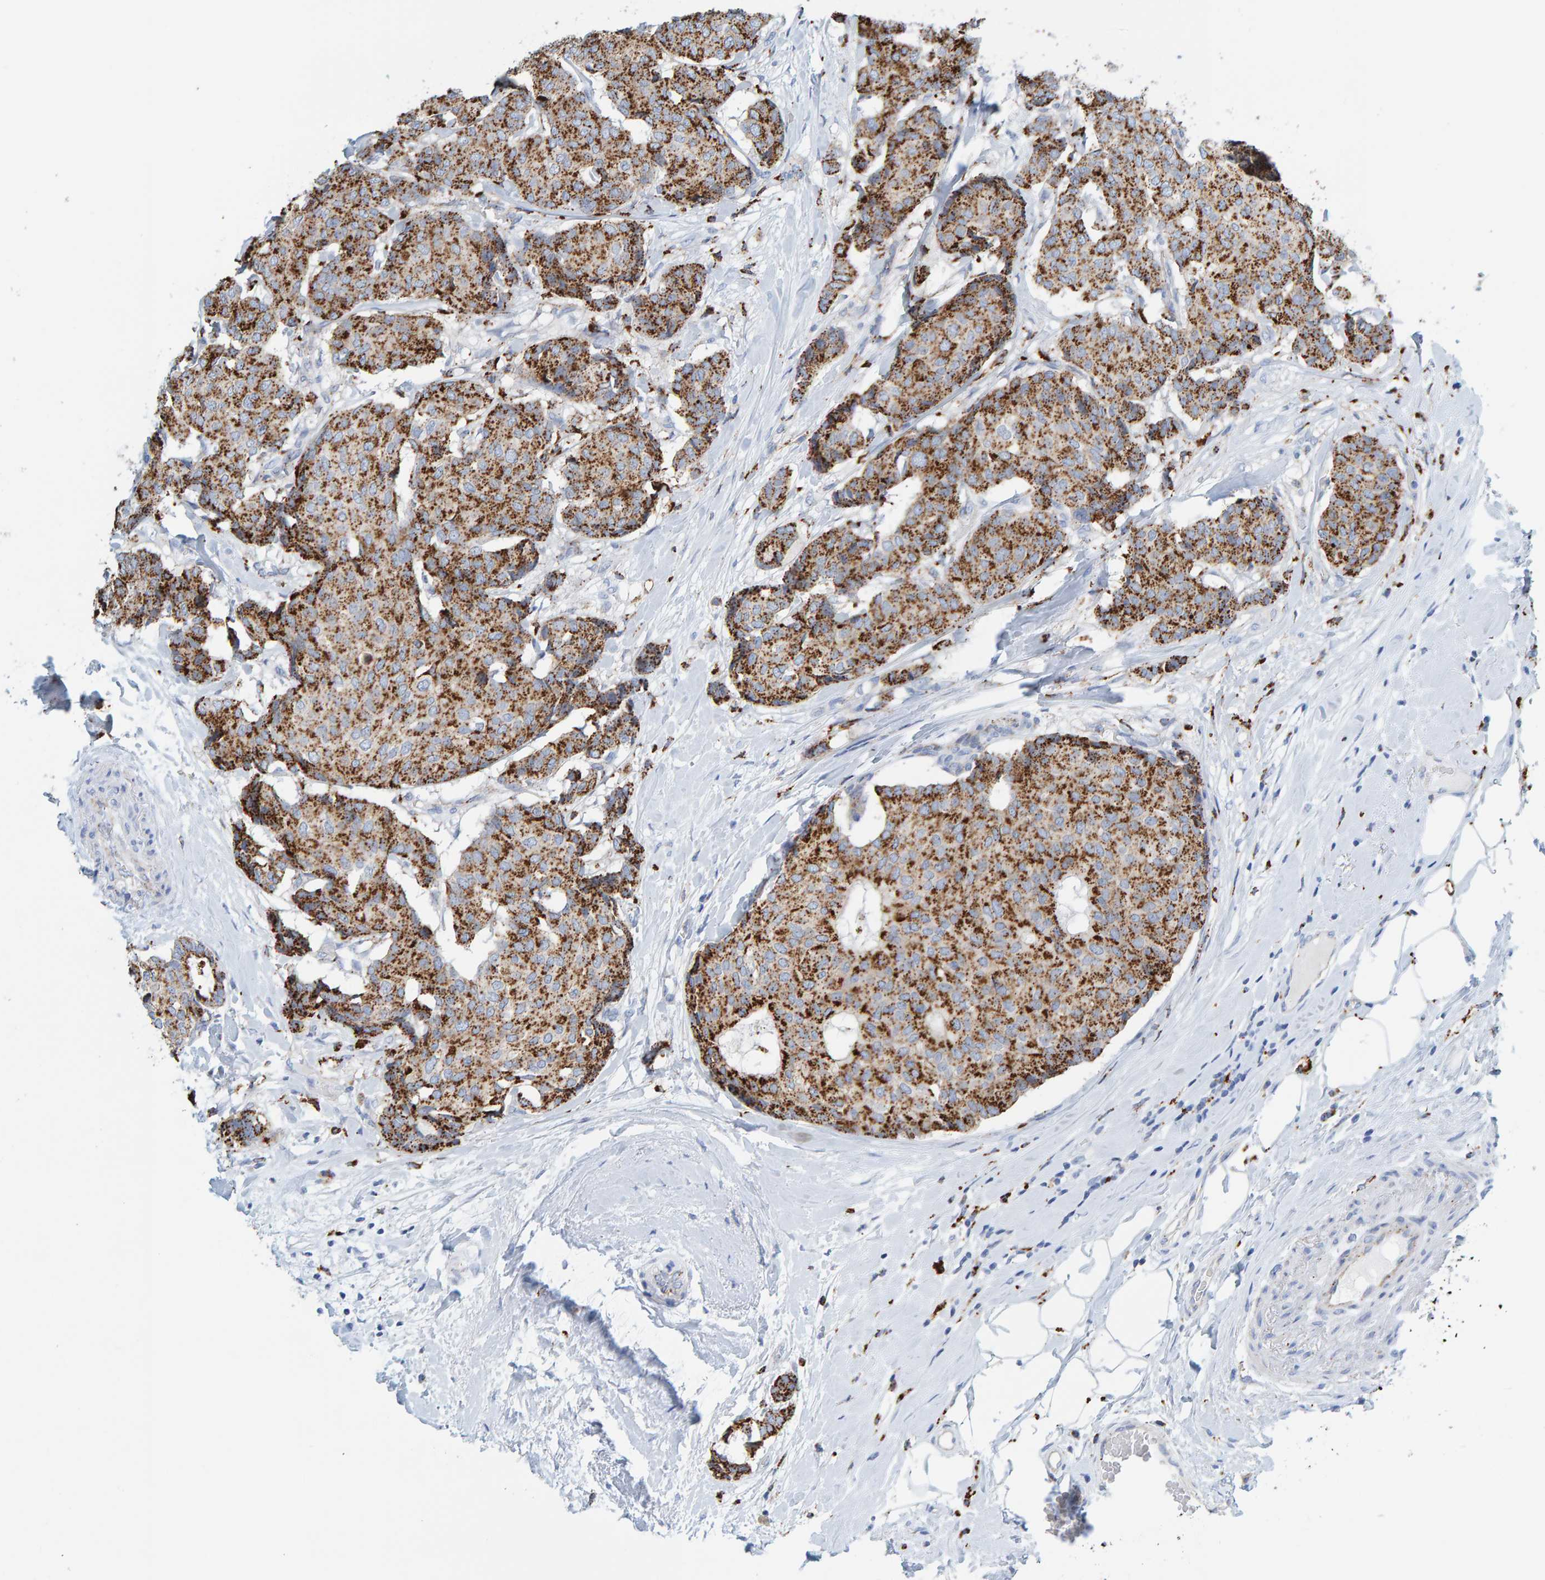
{"staining": {"intensity": "moderate", "quantity": ">75%", "location": "cytoplasmic/membranous"}, "tissue": "breast cancer", "cell_type": "Tumor cells", "image_type": "cancer", "snomed": [{"axis": "morphology", "description": "Duct carcinoma"}, {"axis": "topography", "description": "Breast"}], "caption": "A micrograph of human breast intraductal carcinoma stained for a protein reveals moderate cytoplasmic/membranous brown staining in tumor cells.", "gene": "BIN3", "patient": {"sex": "female", "age": 75}}